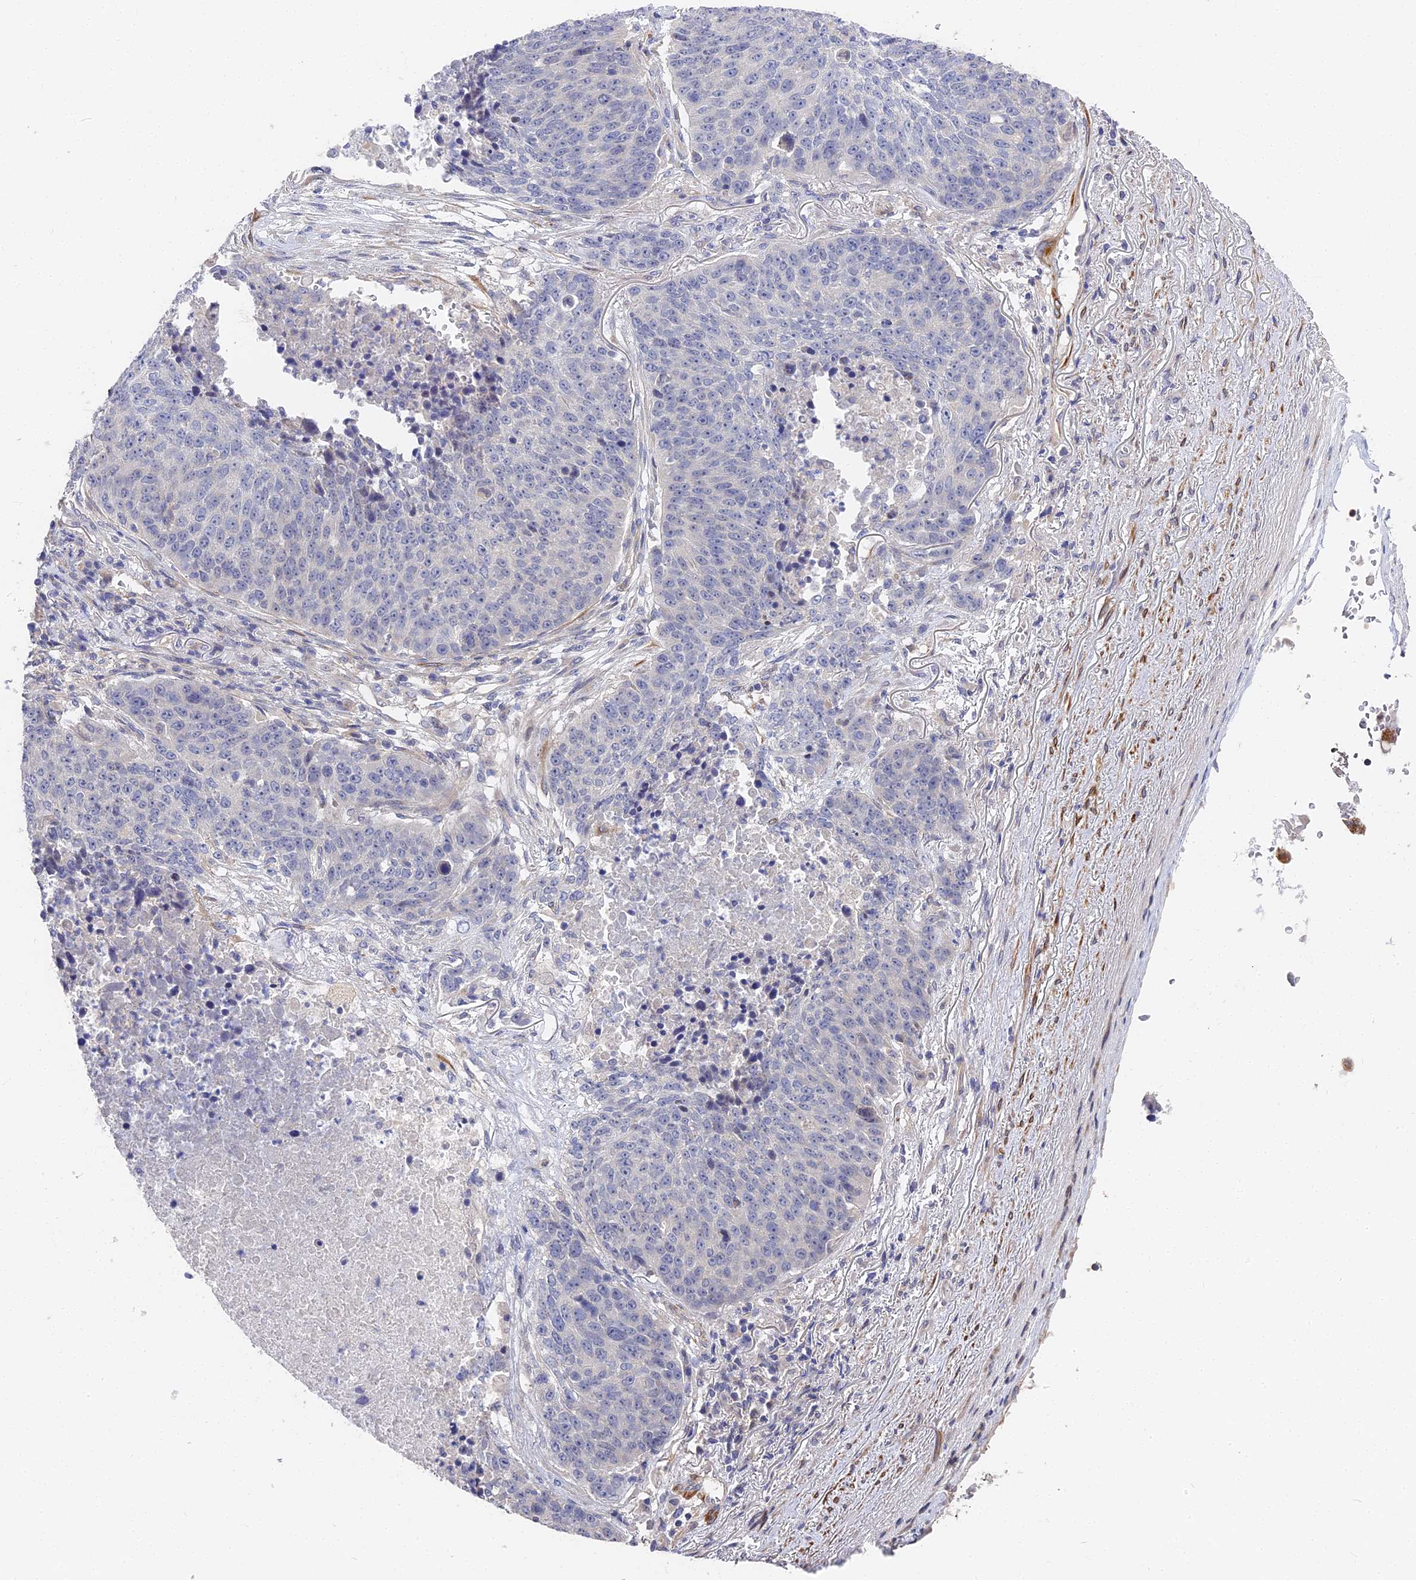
{"staining": {"intensity": "negative", "quantity": "none", "location": "none"}, "tissue": "lung cancer", "cell_type": "Tumor cells", "image_type": "cancer", "snomed": [{"axis": "morphology", "description": "Normal tissue, NOS"}, {"axis": "morphology", "description": "Squamous cell carcinoma, NOS"}, {"axis": "topography", "description": "Lymph node"}, {"axis": "topography", "description": "Lung"}], "caption": "Immunohistochemistry histopathology image of squamous cell carcinoma (lung) stained for a protein (brown), which demonstrates no staining in tumor cells.", "gene": "CCDC113", "patient": {"sex": "male", "age": 66}}